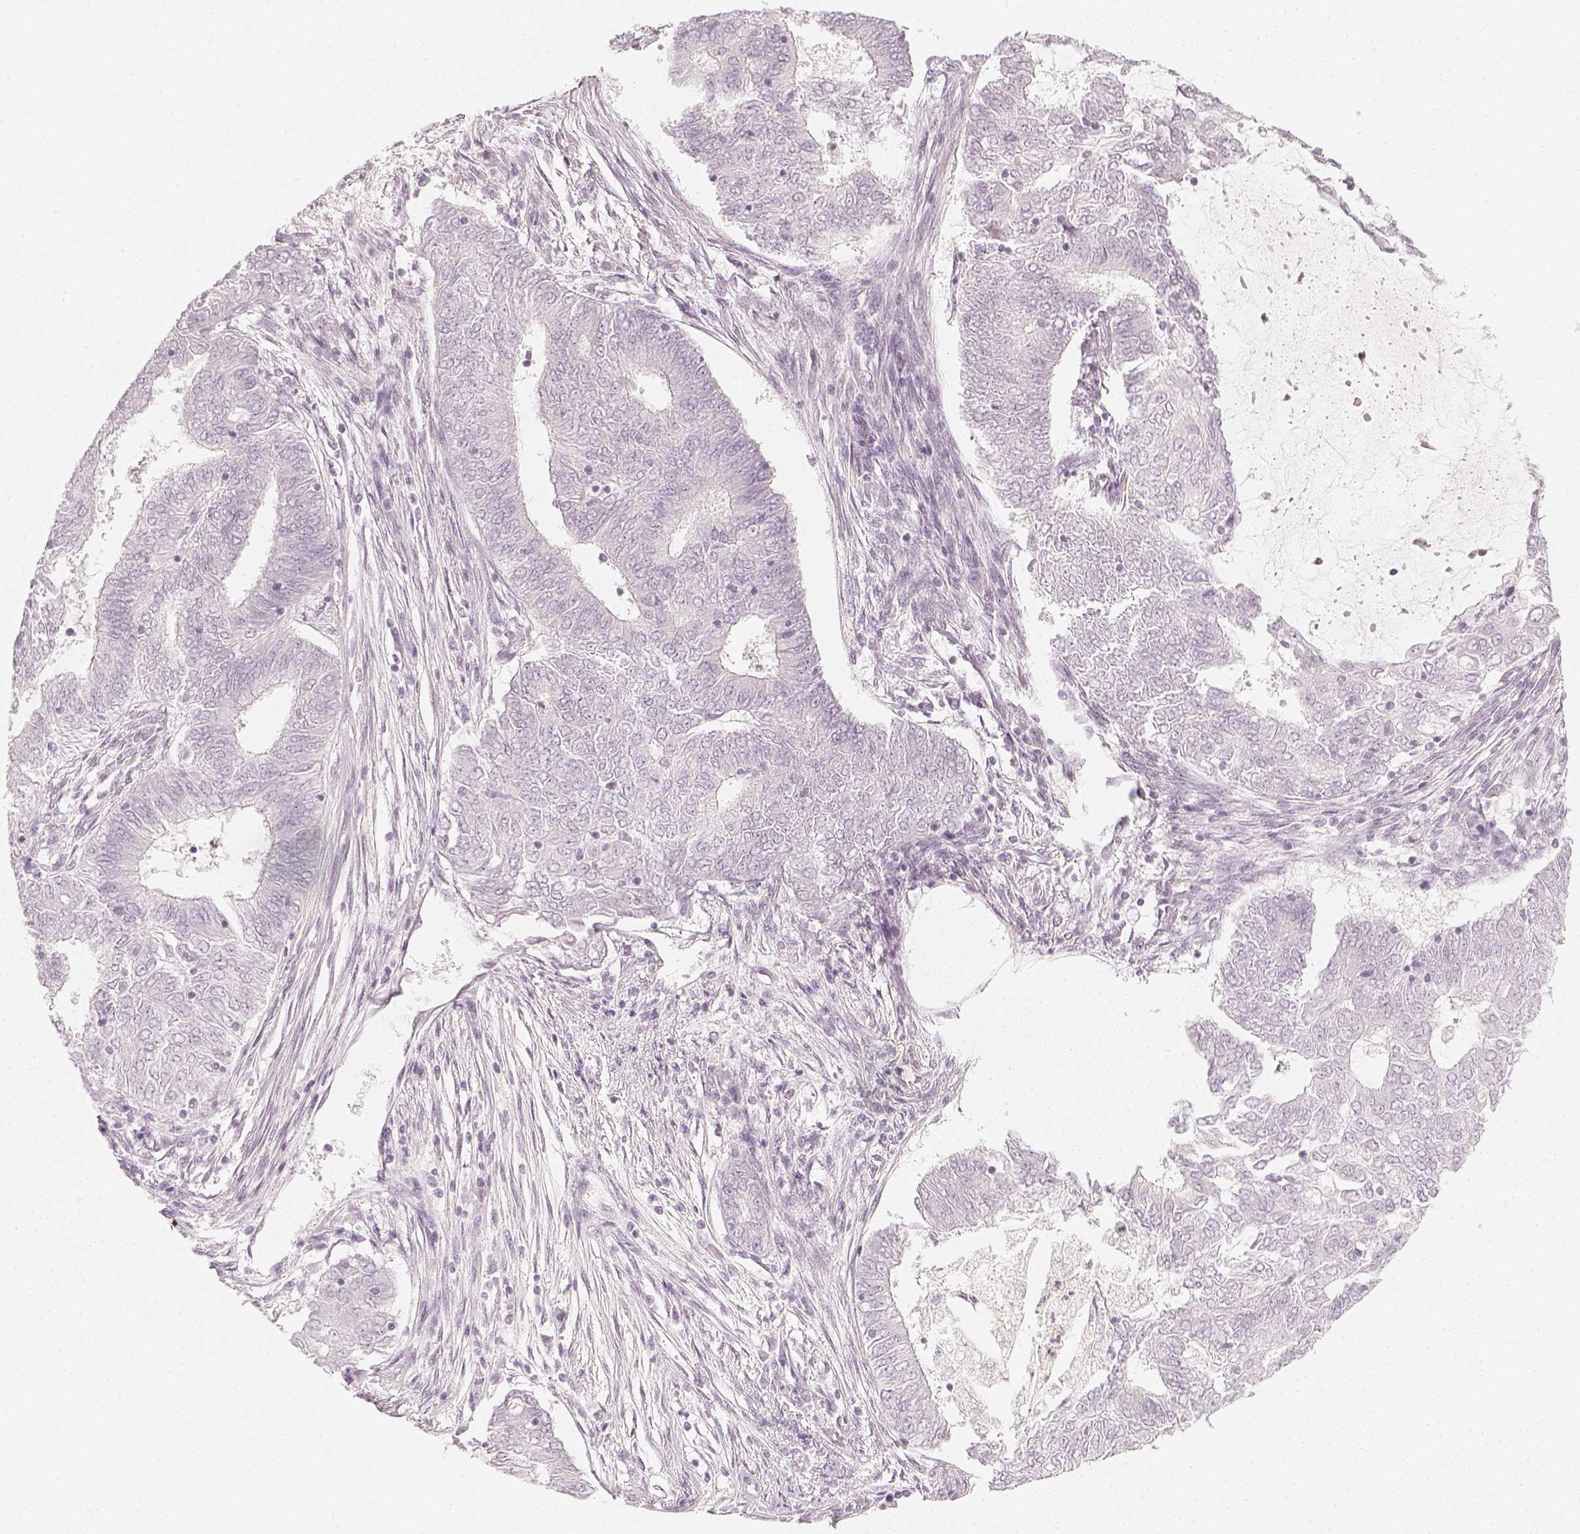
{"staining": {"intensity": "negative", "quantity": "none", "location": "none"}, "tissue": "endometrial cancer", "cell_type": "Tumor cells", "image_type": "cancer", "snomed": [{"axis": "morphology", "description": "Adenocarcinoma, NOS"}, {"axis": "topography", "description": "Endometrium"}], "caption": "The immunohistochemistry (IHC) micrograph has no significant staining in tumor cells of endometrial adenocarcinoma tissue. (DAB immunohistochemistry, high magnification).", "gene": "KRTAP2-1", "patient": {"sex": "female", "age": 62}}